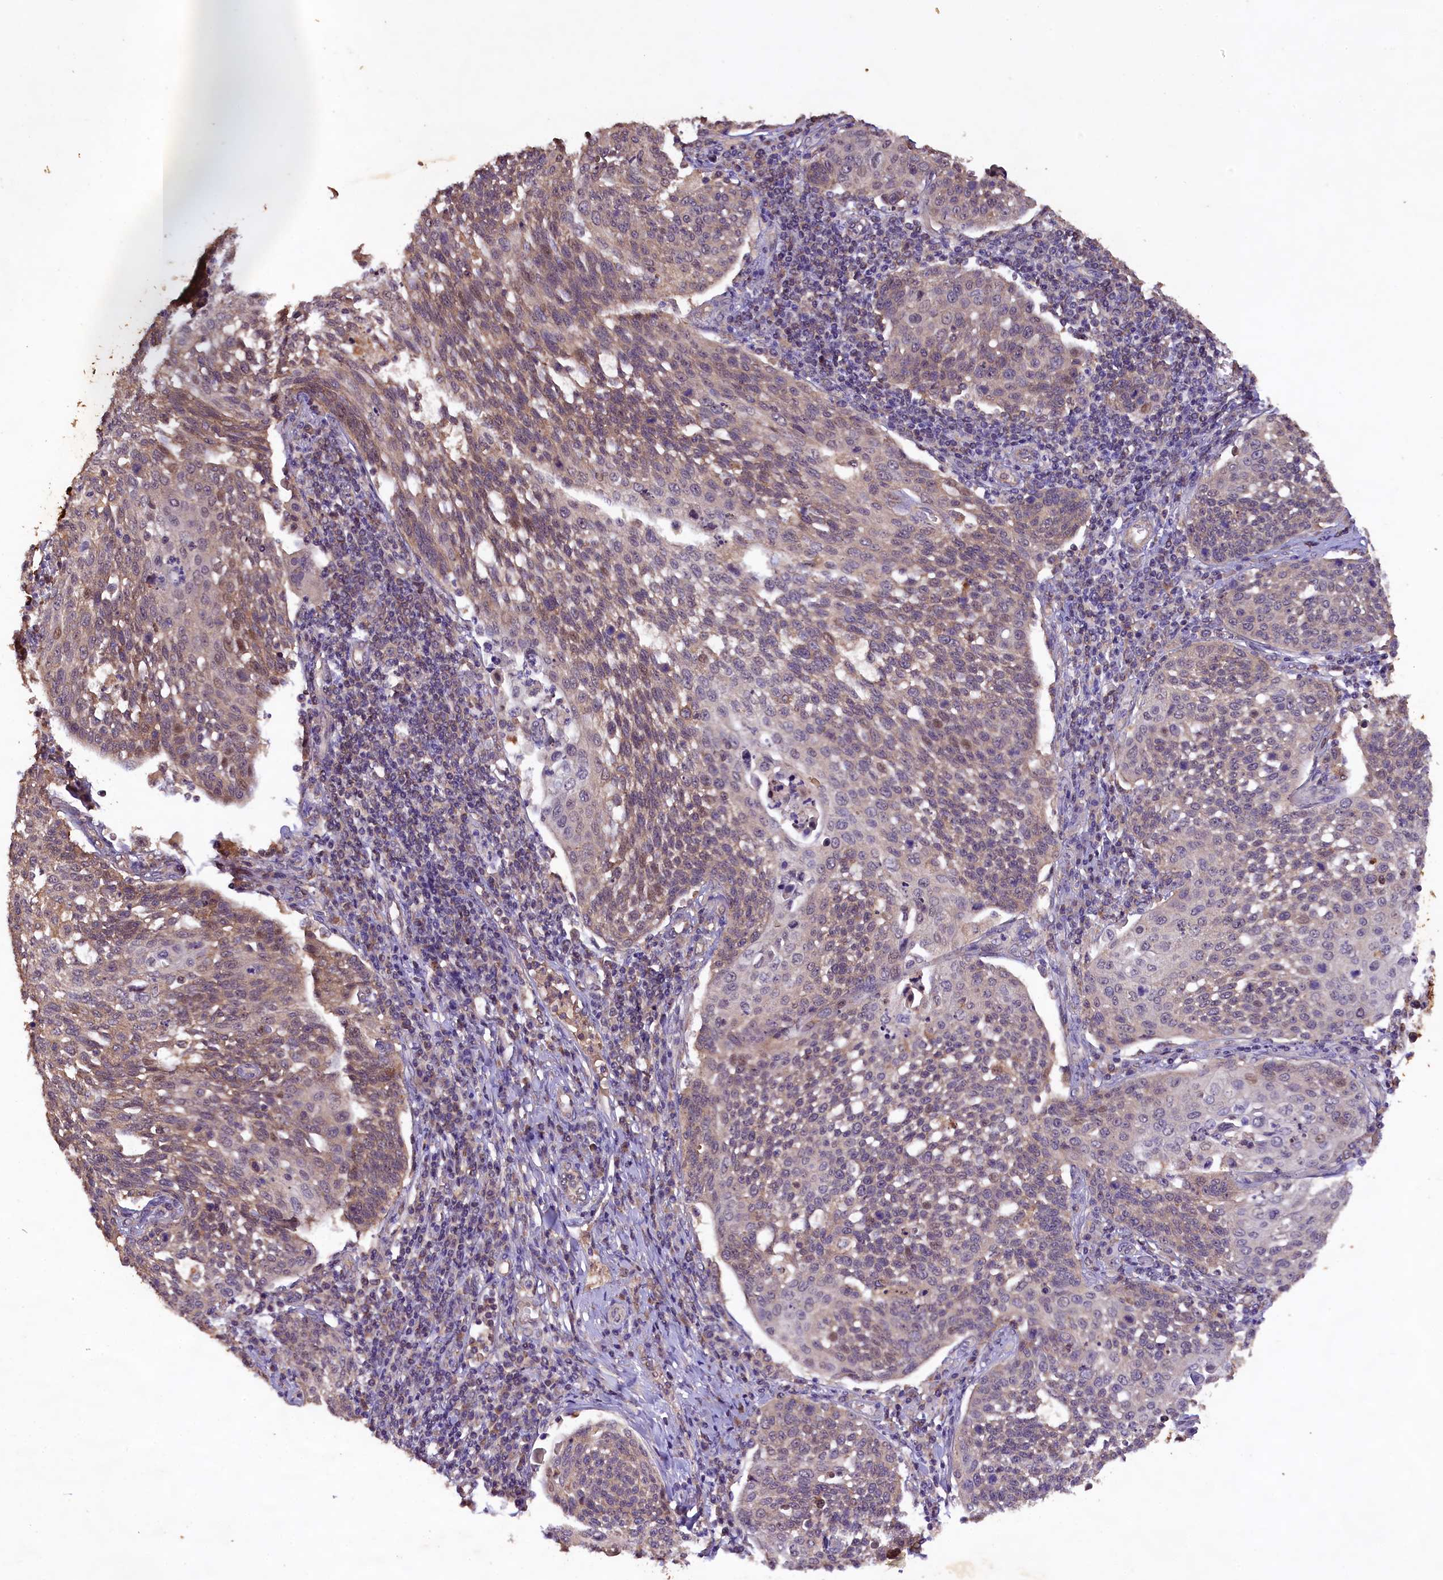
{"staining": {"intensity": "weak", "quantity": "25%-75%", "location": "cytoplasmic/membranous,nuclear"}, "tissue": "cervical cancer", "cell_type": "Tumor cells", "image_type": "cancer", "snomed": [{"axis": "morphology", "description": "Squamous cell carcinoma, NOS"}, {"axis": "topography", "description": "Cervix"}], "caption": "Cervical squamous cell carcinoma was stained to show a protein in brown. There is low levels of weak cytoplasmic/membranous and nuclear expression in about 25%-75% of tumor cells. The protein is shown in brown color, while the nuclei are stained blue.", "gene": "PLXNB1", "patient": {"sex": "female", "age": 34}}